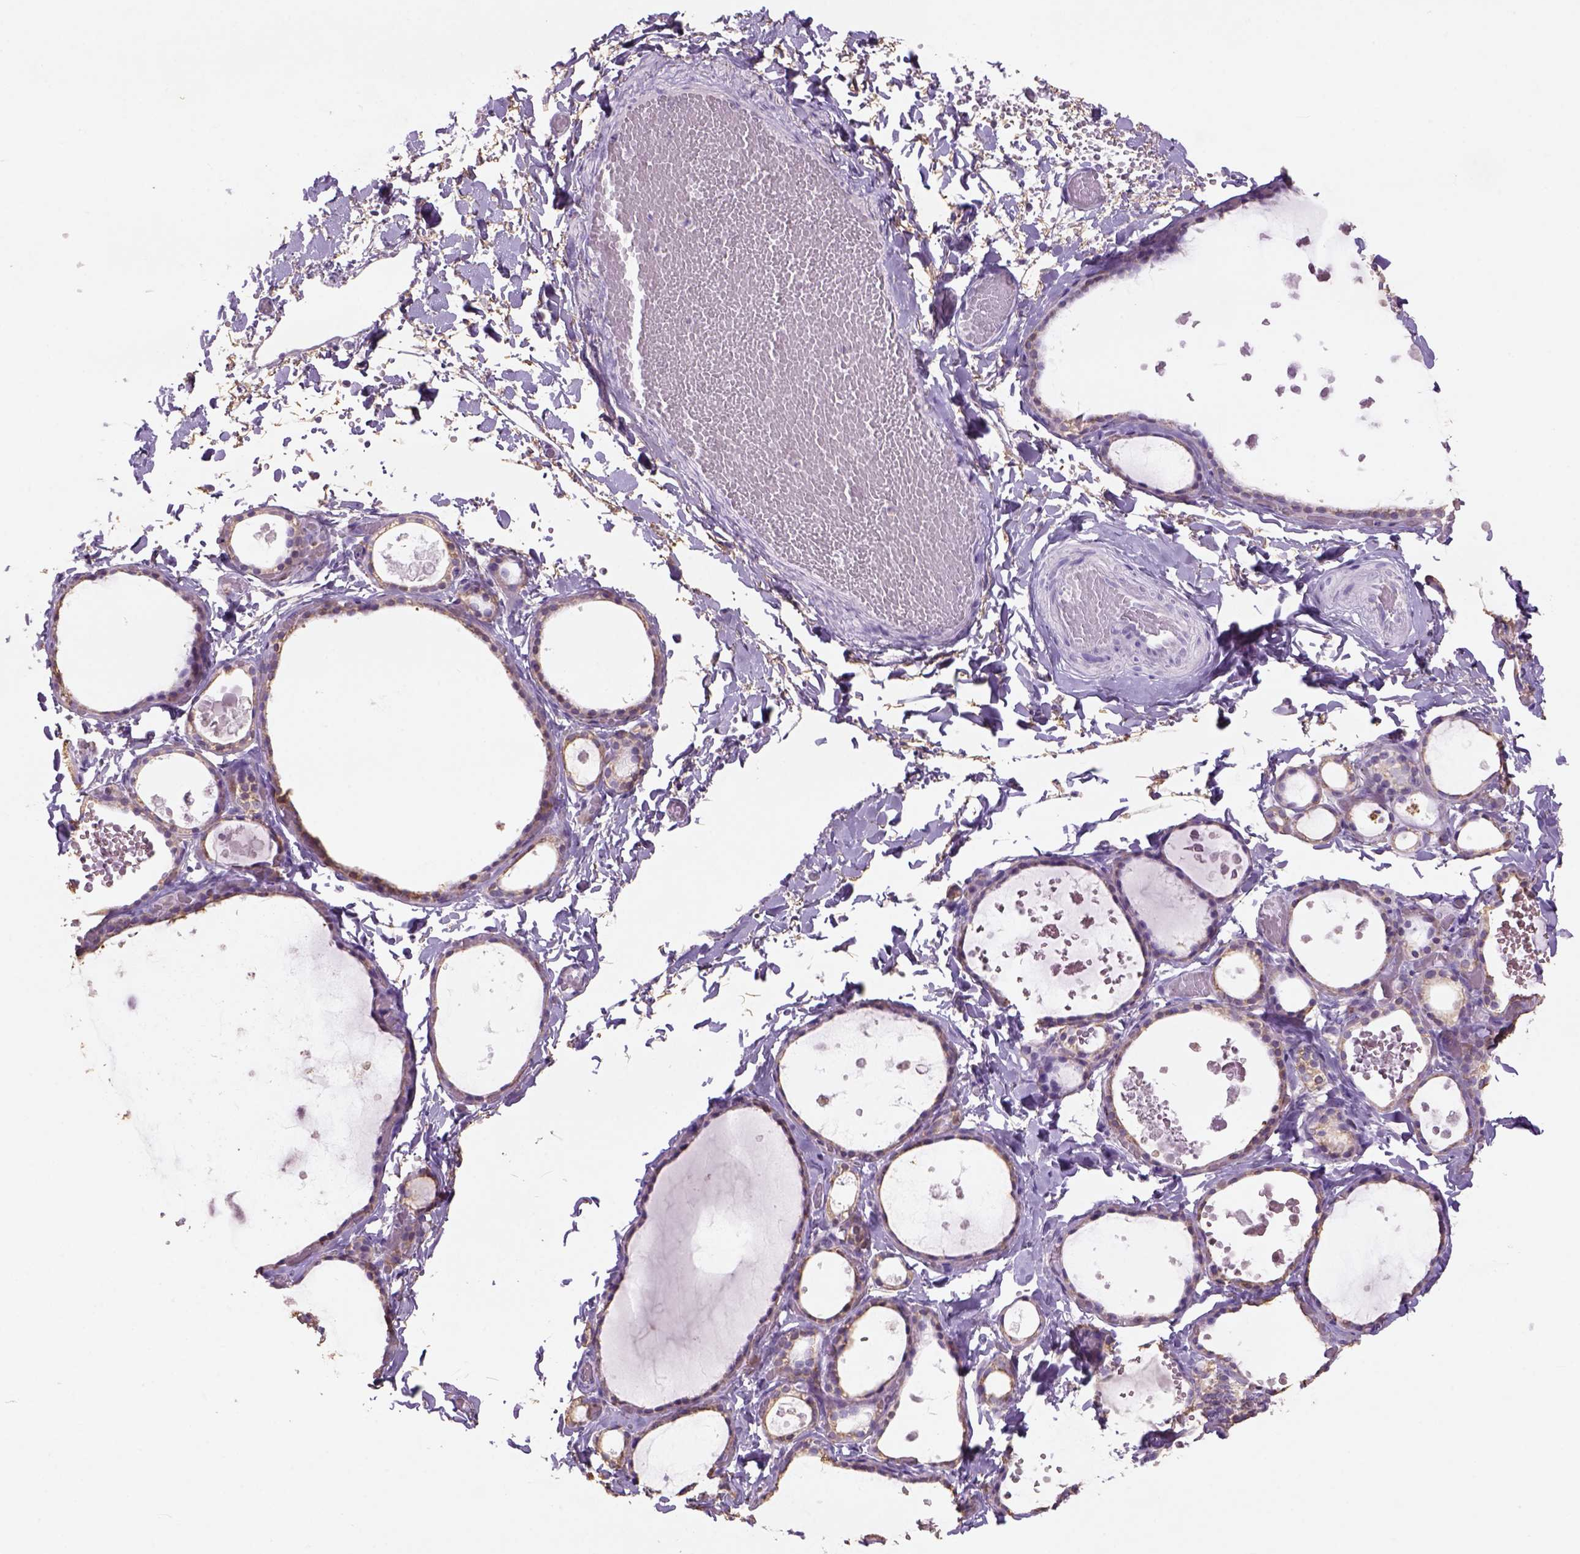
{"staining": {"intensity": "weak", "quantity": "25%-75%", "location": "cytoplasmic/membranous"}, "tissue": "thyroid gland", "cell_type": "Glandular cells", "image_type": "normal", "snomed": [{"axis": "morphology", "description": "Normal tissue, NOS"}, {"axis": "topography", "description": "Thyroid gland"}], "caption": "Brown immunohistochemical staining in benign thyroid gland shows weak cytoplasmic/membranous expression in approximately 25%-75% of glandular cells.", "gene": "NAALAD2", "patient": {"sex": "female", "age": 56}}